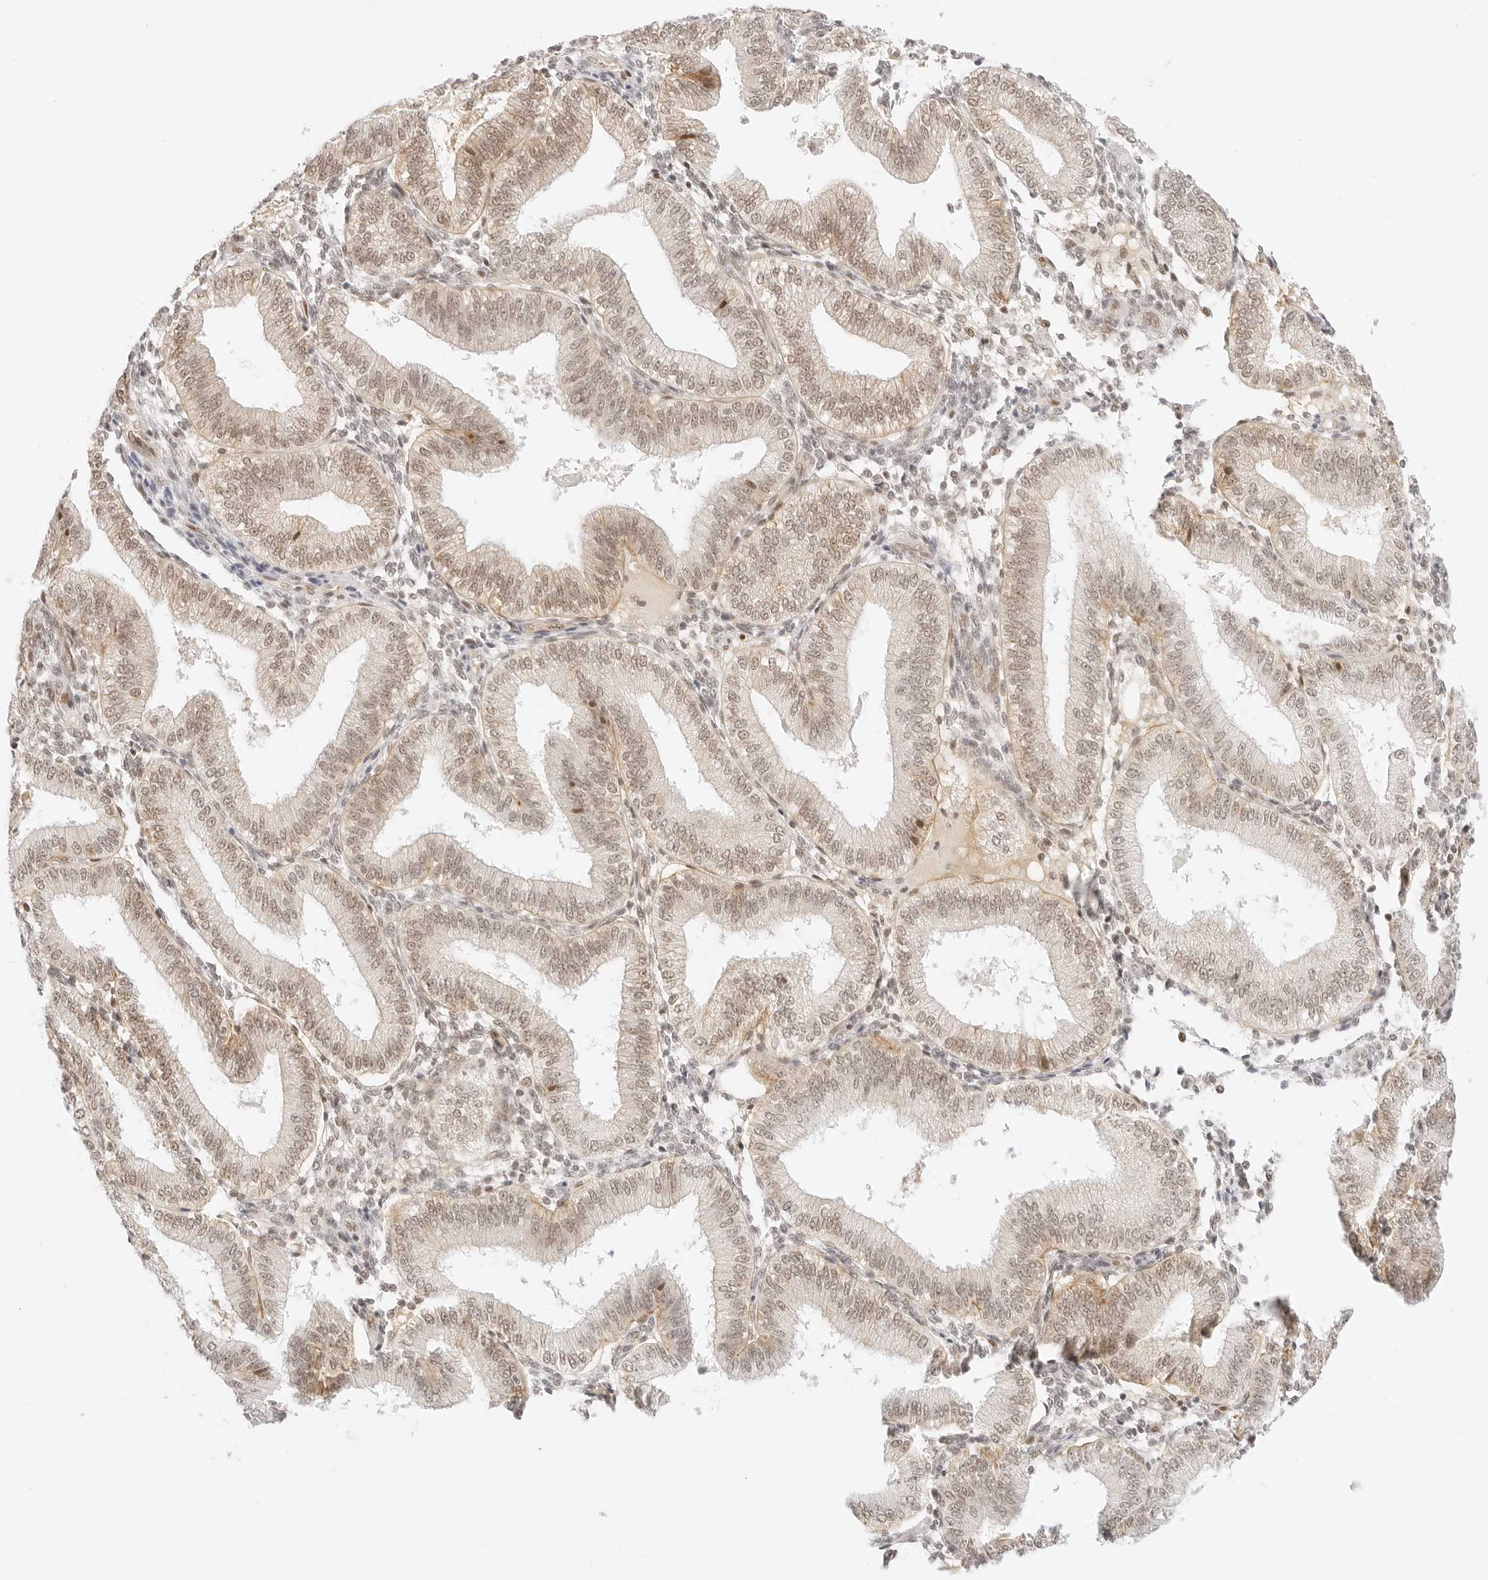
{"staining": {"intensity": "weak", "quantity": "<25%", "location": "cytoplasmic/membranous,nuclear"}, "tissue": "endometrium", "cell_type": "Cells in endometrial stroma", "image_type": "normal", "snomed": [{"axis": "morphology", "description": "Normal tissue, NOS"}, {"axis": "topography", "description": "Endometrium"}], "caption": "This is an immunohistochemistry photomicrograph of normal human endometrium. There is no expression in cells in endometrial stroma.", "gene": "ITGA6", "patient": {"sex": "female", "age": 39}}